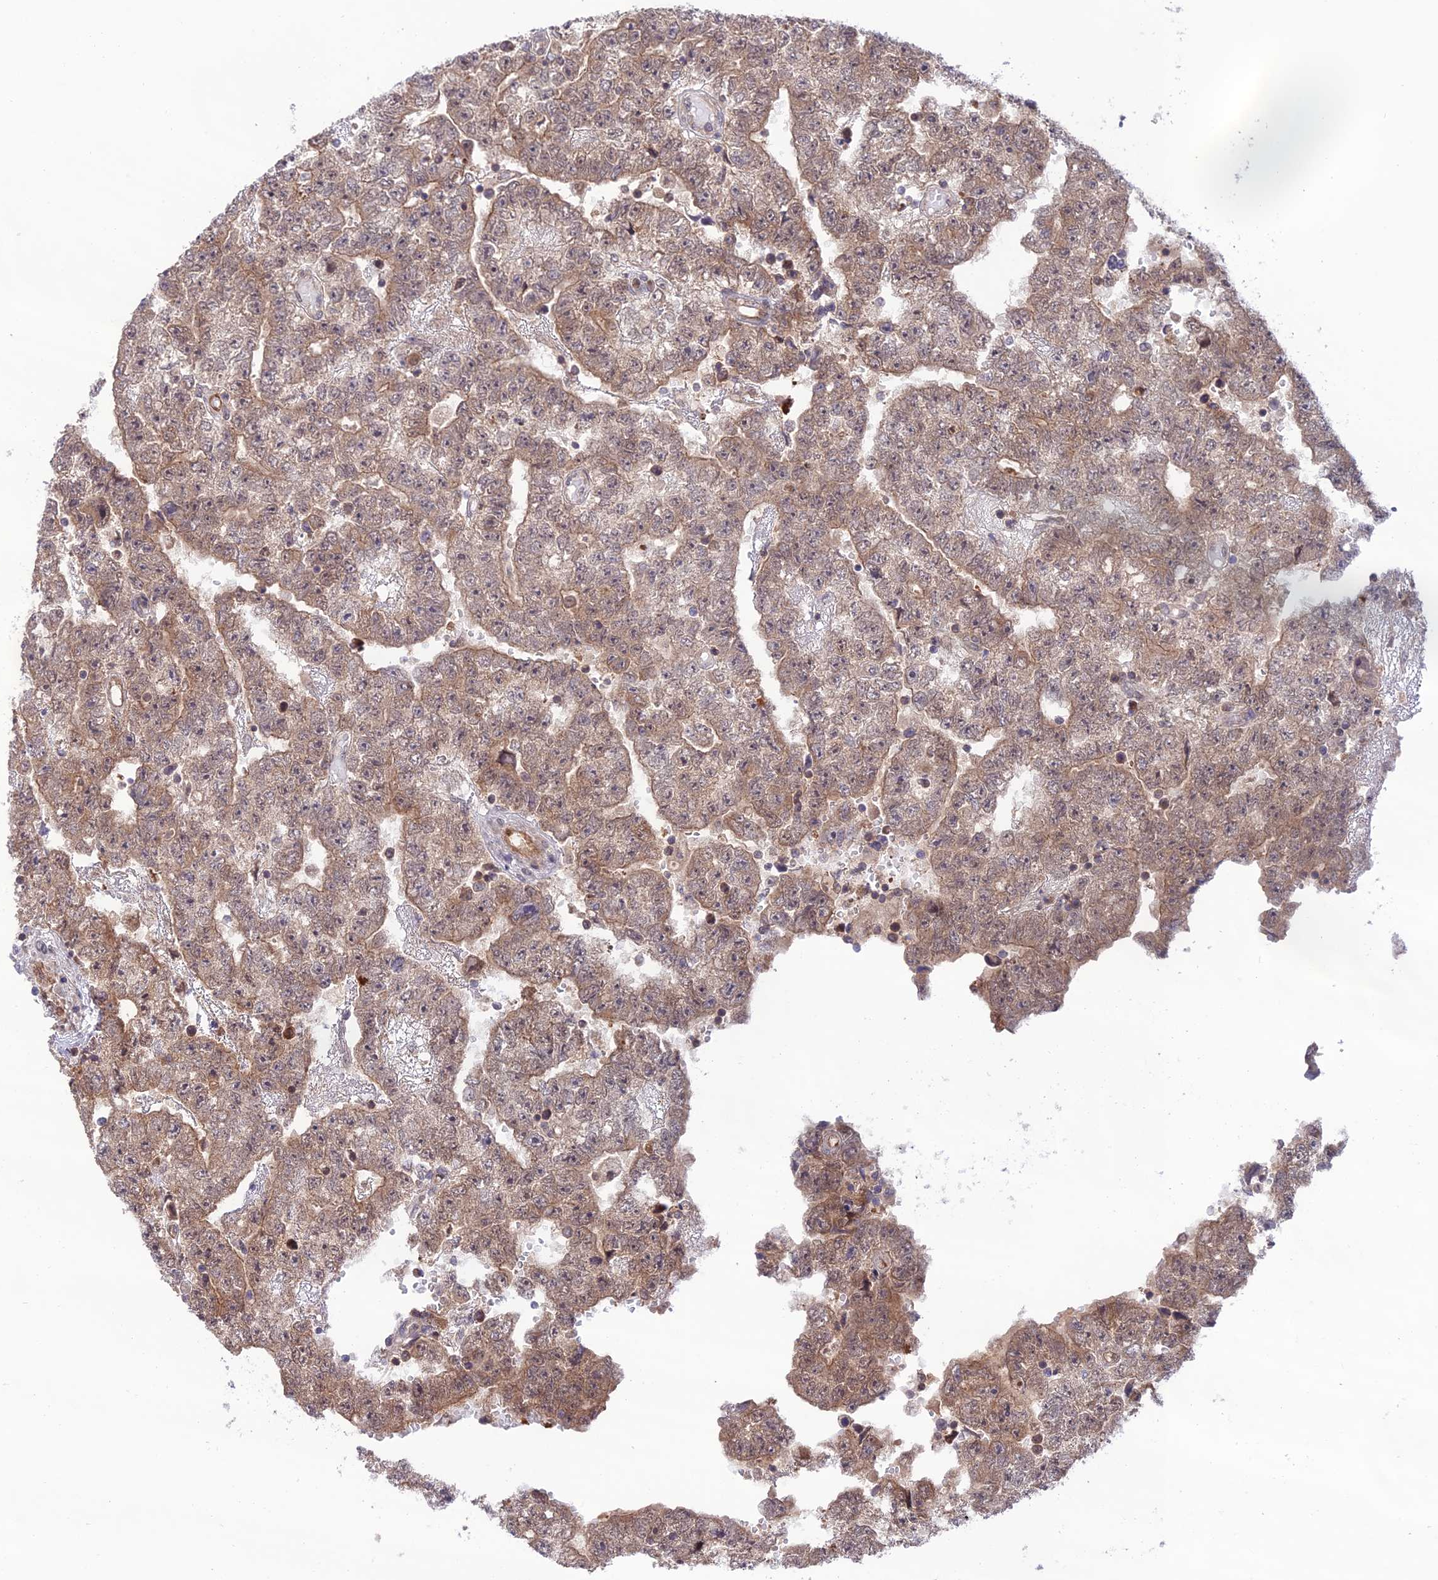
{"staining": {"intensity": "moderate", "quantity": "<25%", "location": "cytoplasmic/membranous"}, "tissue": "testis cancer", "cell_type": "Tumor cells", "image_type": "cancer", "snomed": [{"axis": "morphology", "description": "Carcinoma, Embryonal, NOS"}, {"axis": "topography", "description": "Testis"}], "caption": "Embryonal carcinoma (testis) stained with DAB (3,3'-diaminobenzidine) immunohistochemistry exhibits low levels of moderate cytoplasmic/membranous expression in approximately <25% of tumor cells.", "gene": "TRIM40", "patient": {"sex": "male", "age": 25}}